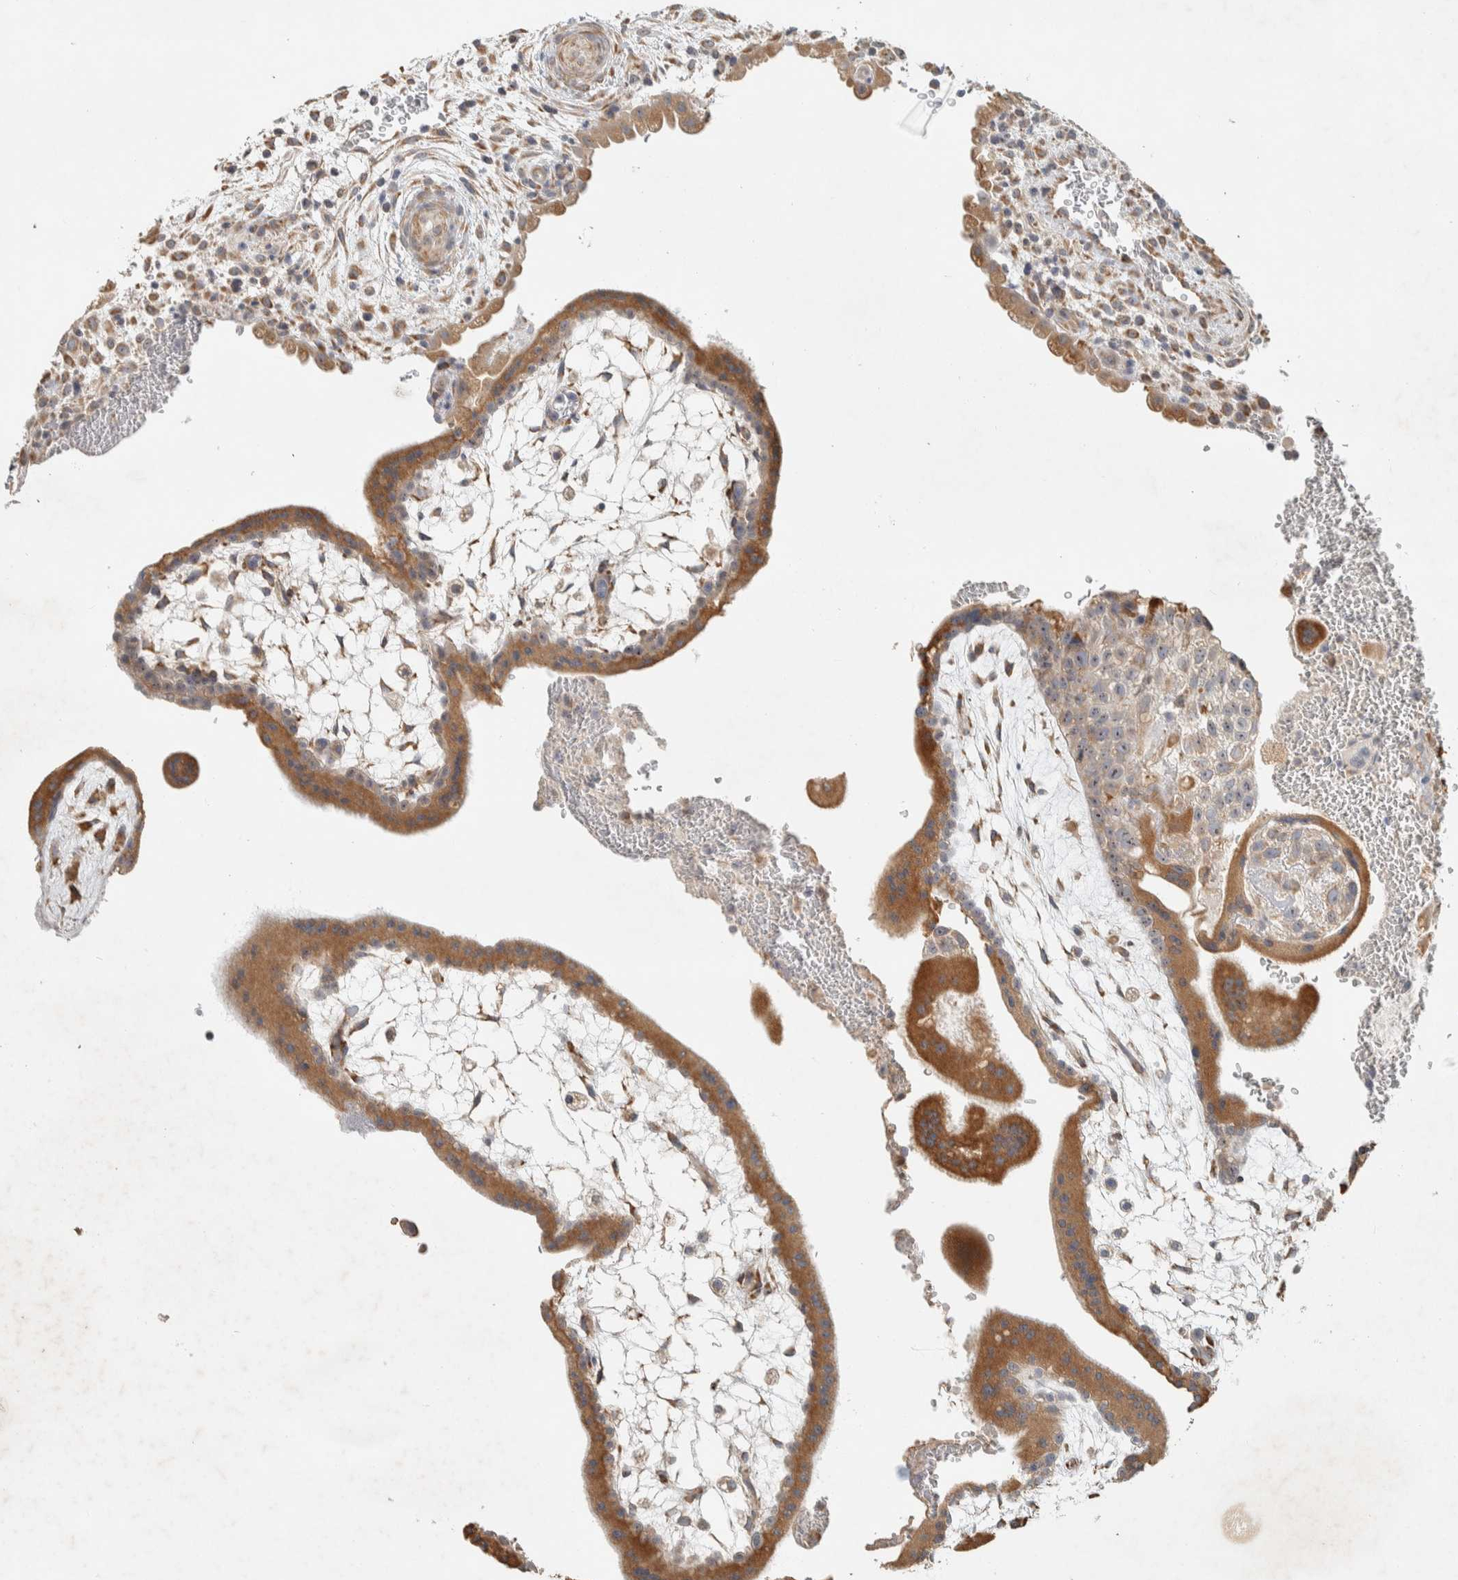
{"staining": {"intensity": "moderate", "quantity": ">75%", "location": "cytoplasmic/membranous"}, "tissue": "placenta", "cell_type": "Trophoblastic cells", "image_type": "normal", "snomed": [{"axis": "morphology", "description": "Normal tissue, NOS"}, {"axis": "topography", "description": "Placenta"}], "caption": "A brown stain highlights moderate cytoplasmic/membranous positivity of a protein in trophoblastic cells of unremarkable placenta.", "gene": "KLHL40", "patient": {"sex": "female", "age": 35}}